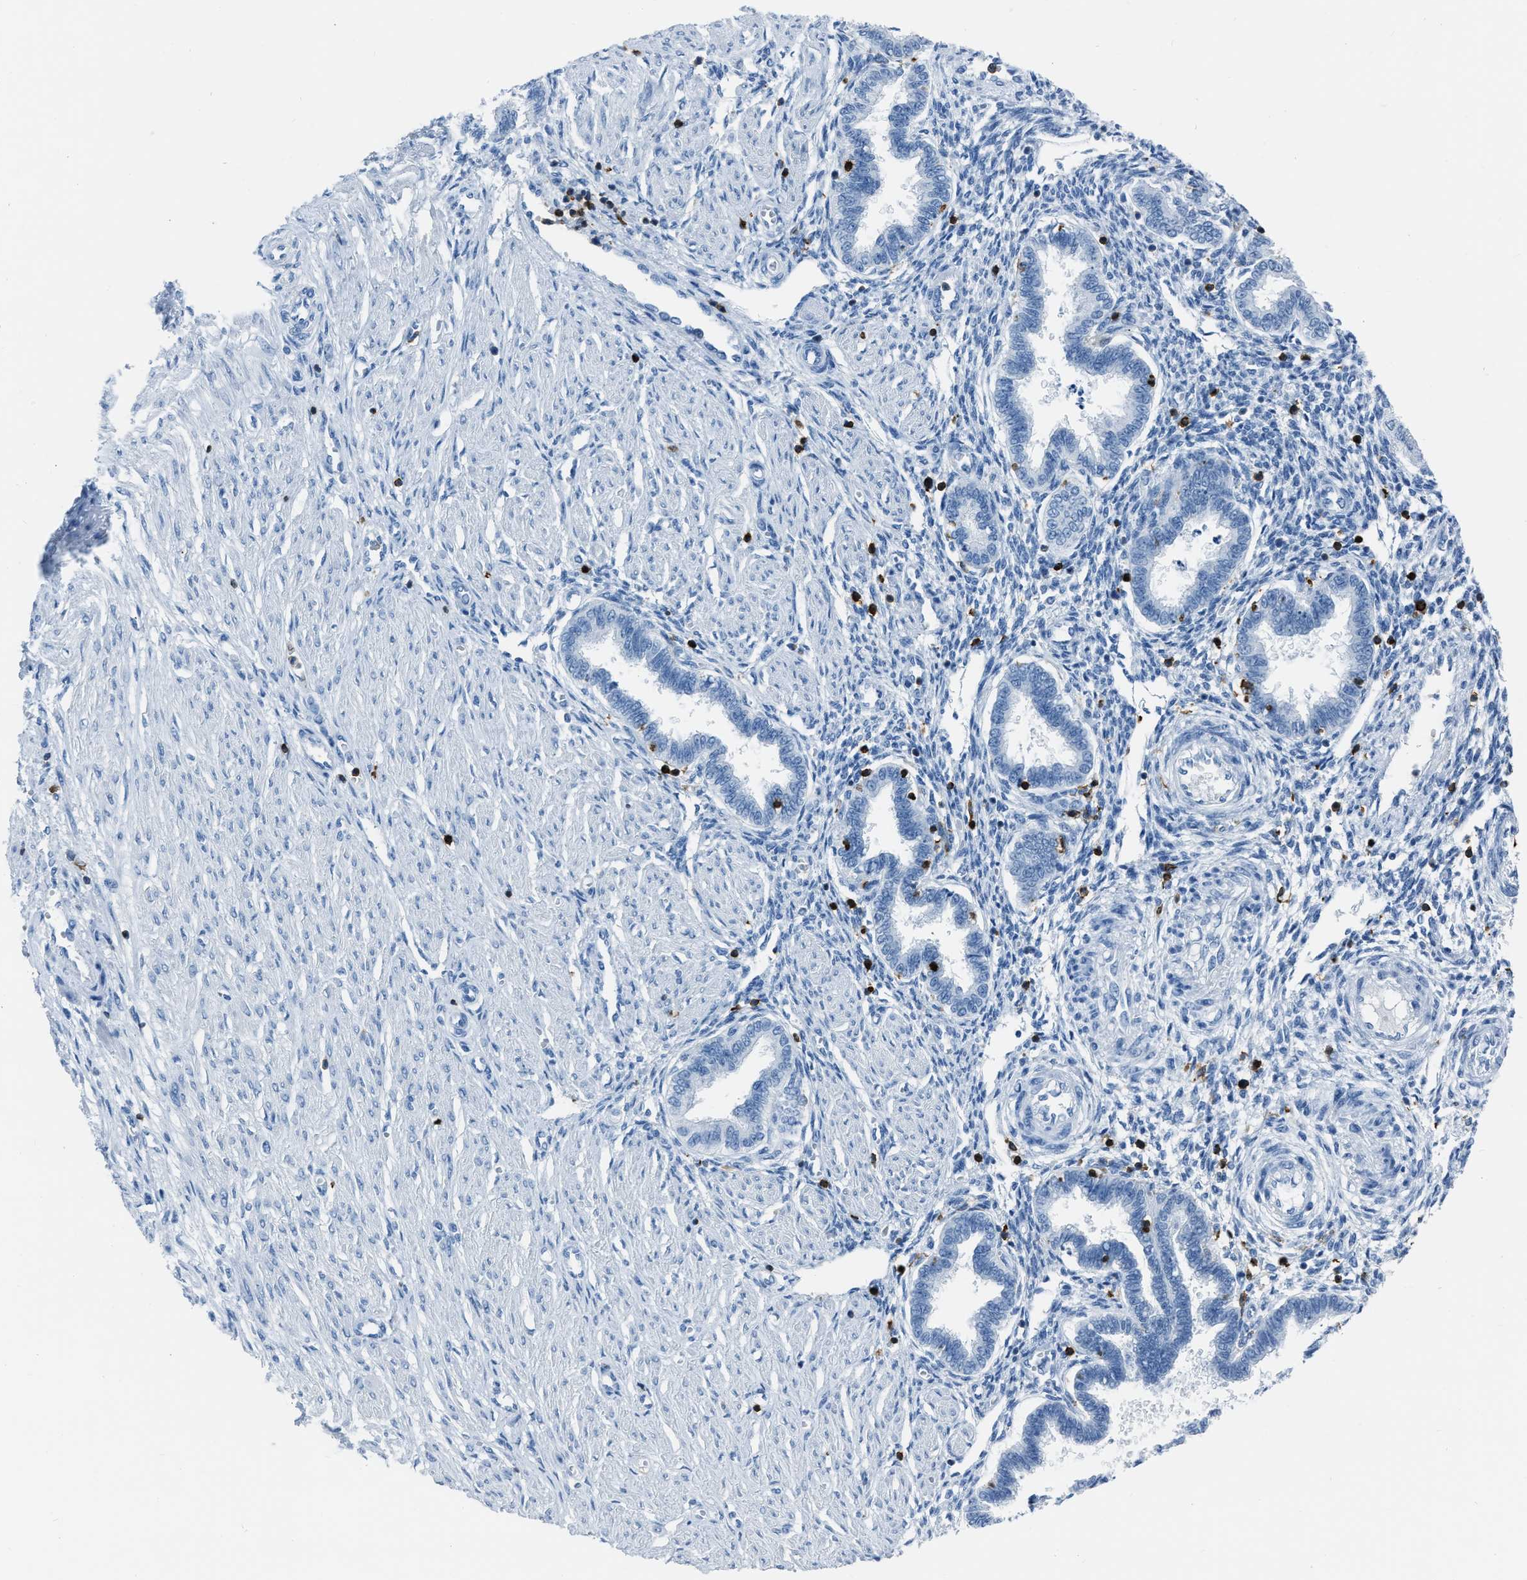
{"staining": {"intensity": "negative", "quantity": "none", "location": "none"}, "tissue": "endometrium", "cell_type": "Cells in endometrial stroma", "image_type": "normal", "snomed": [{"axis": "morphology", "description": "Normal tissue, NOS"}, {"axis": "topography", "description": "Endometrium"}], "caption": "High power microscopy photomicrograph of an immunohistochemistry (IHC) photomicrograph of unremarkable endometrium, revealing no significant staining in cells in endometrial stroma. (Brightfield microscopy of DAB immunohistochemistry (IHC) at high magnification).", "gene": "LSP1", "patient": {"sex": "female", "age": 33}}